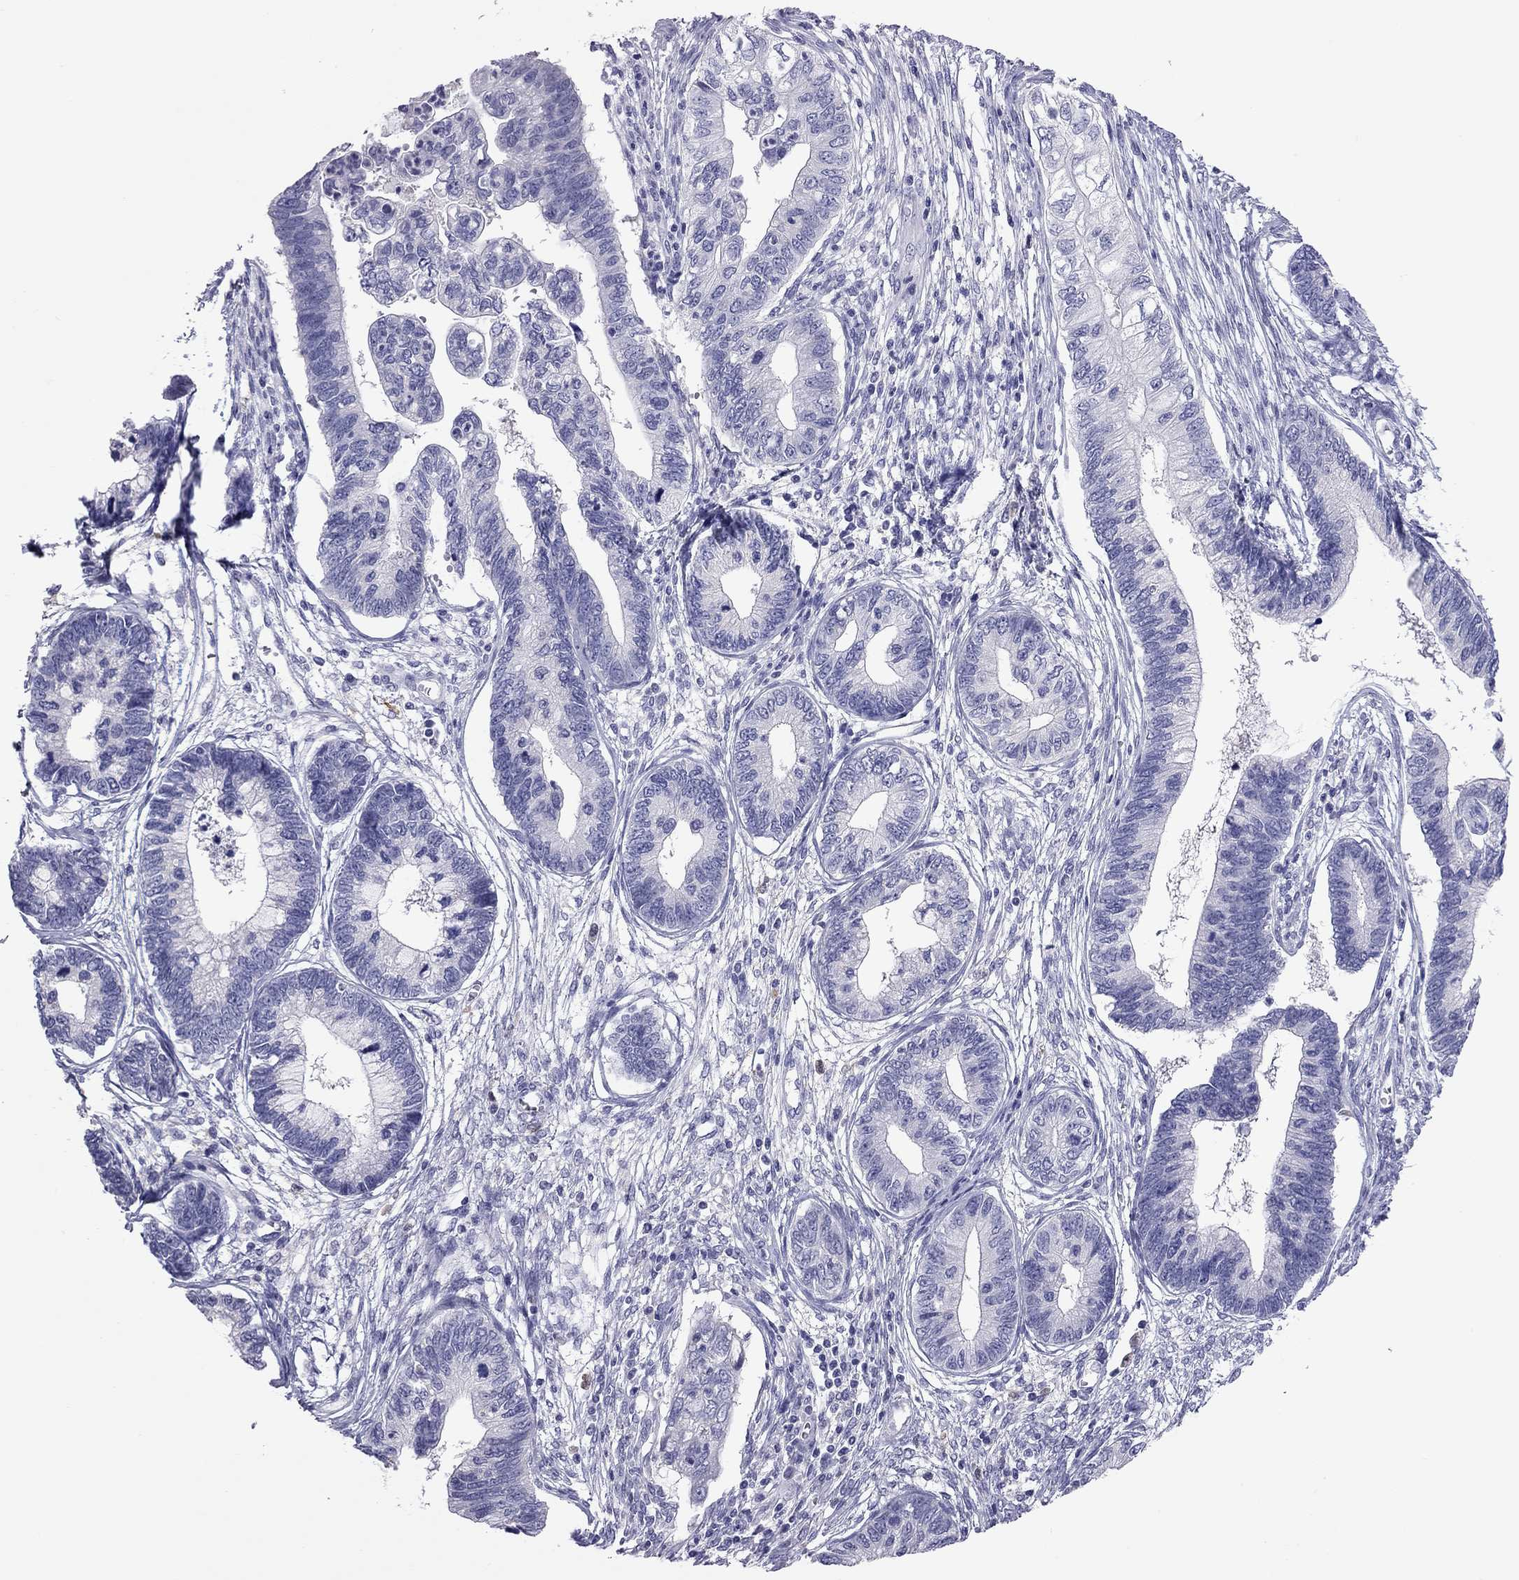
{"staining": {"intensity": "negative", "quantity": "none", "location": "none"}, "tissue": "cervical cancer", "cell_type": "Tumor cells", "image_type": "cancer", "snomed": [{"axis": "morphology", "description": "Adenocarcinoma, NOS"}, {"axis": "topography", "description": "Cervix"}], "caption": "This is a image of immunohistochemistry (IHC) staining of adenocarcinoma (cervical), which shows no expression in tumor cells.", "gene": "PPP1R3A", "patient": {"sex": "female", "age": 44}}